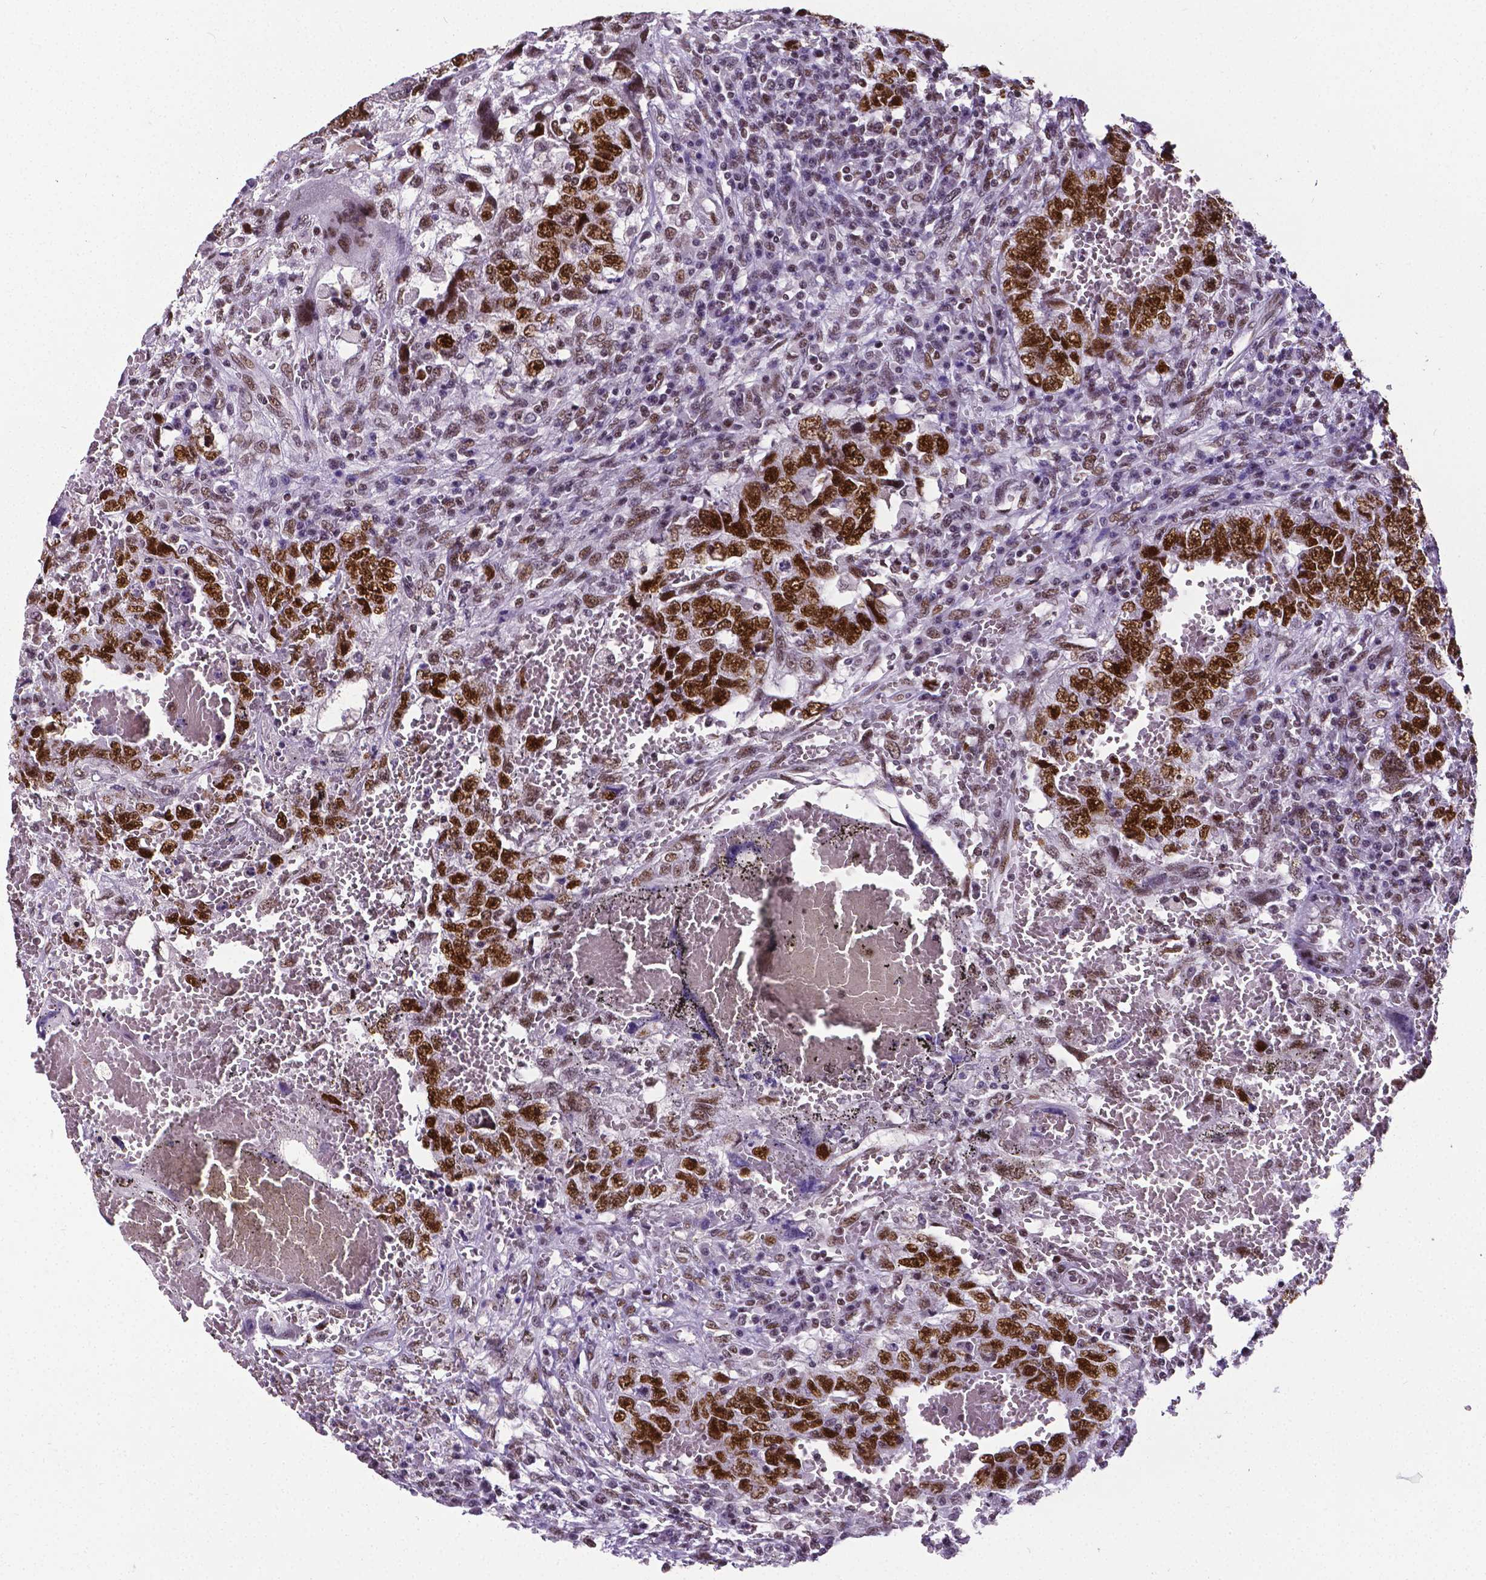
{"staining": {"intensity": "strong", "quantity": ">75%", "location": "nuclear"}, "tissue": "testis cancer", "cell_type": "Tumor cells", "image_type": "cancer", "snomed": [{"axis": "morphology", "description": "Carcinoma, Embryonal, NOS"}, {"axis": "topography", "description": "Testis"}], "caption": "A high amount of strong nuclear positivity is identified in approximately >75% of tumor cells in testis cancer tissue. (IHC, brightfield microscopy, high magnification).", "gene": "REST", "patient": {"sex": "male", "age": 26}}